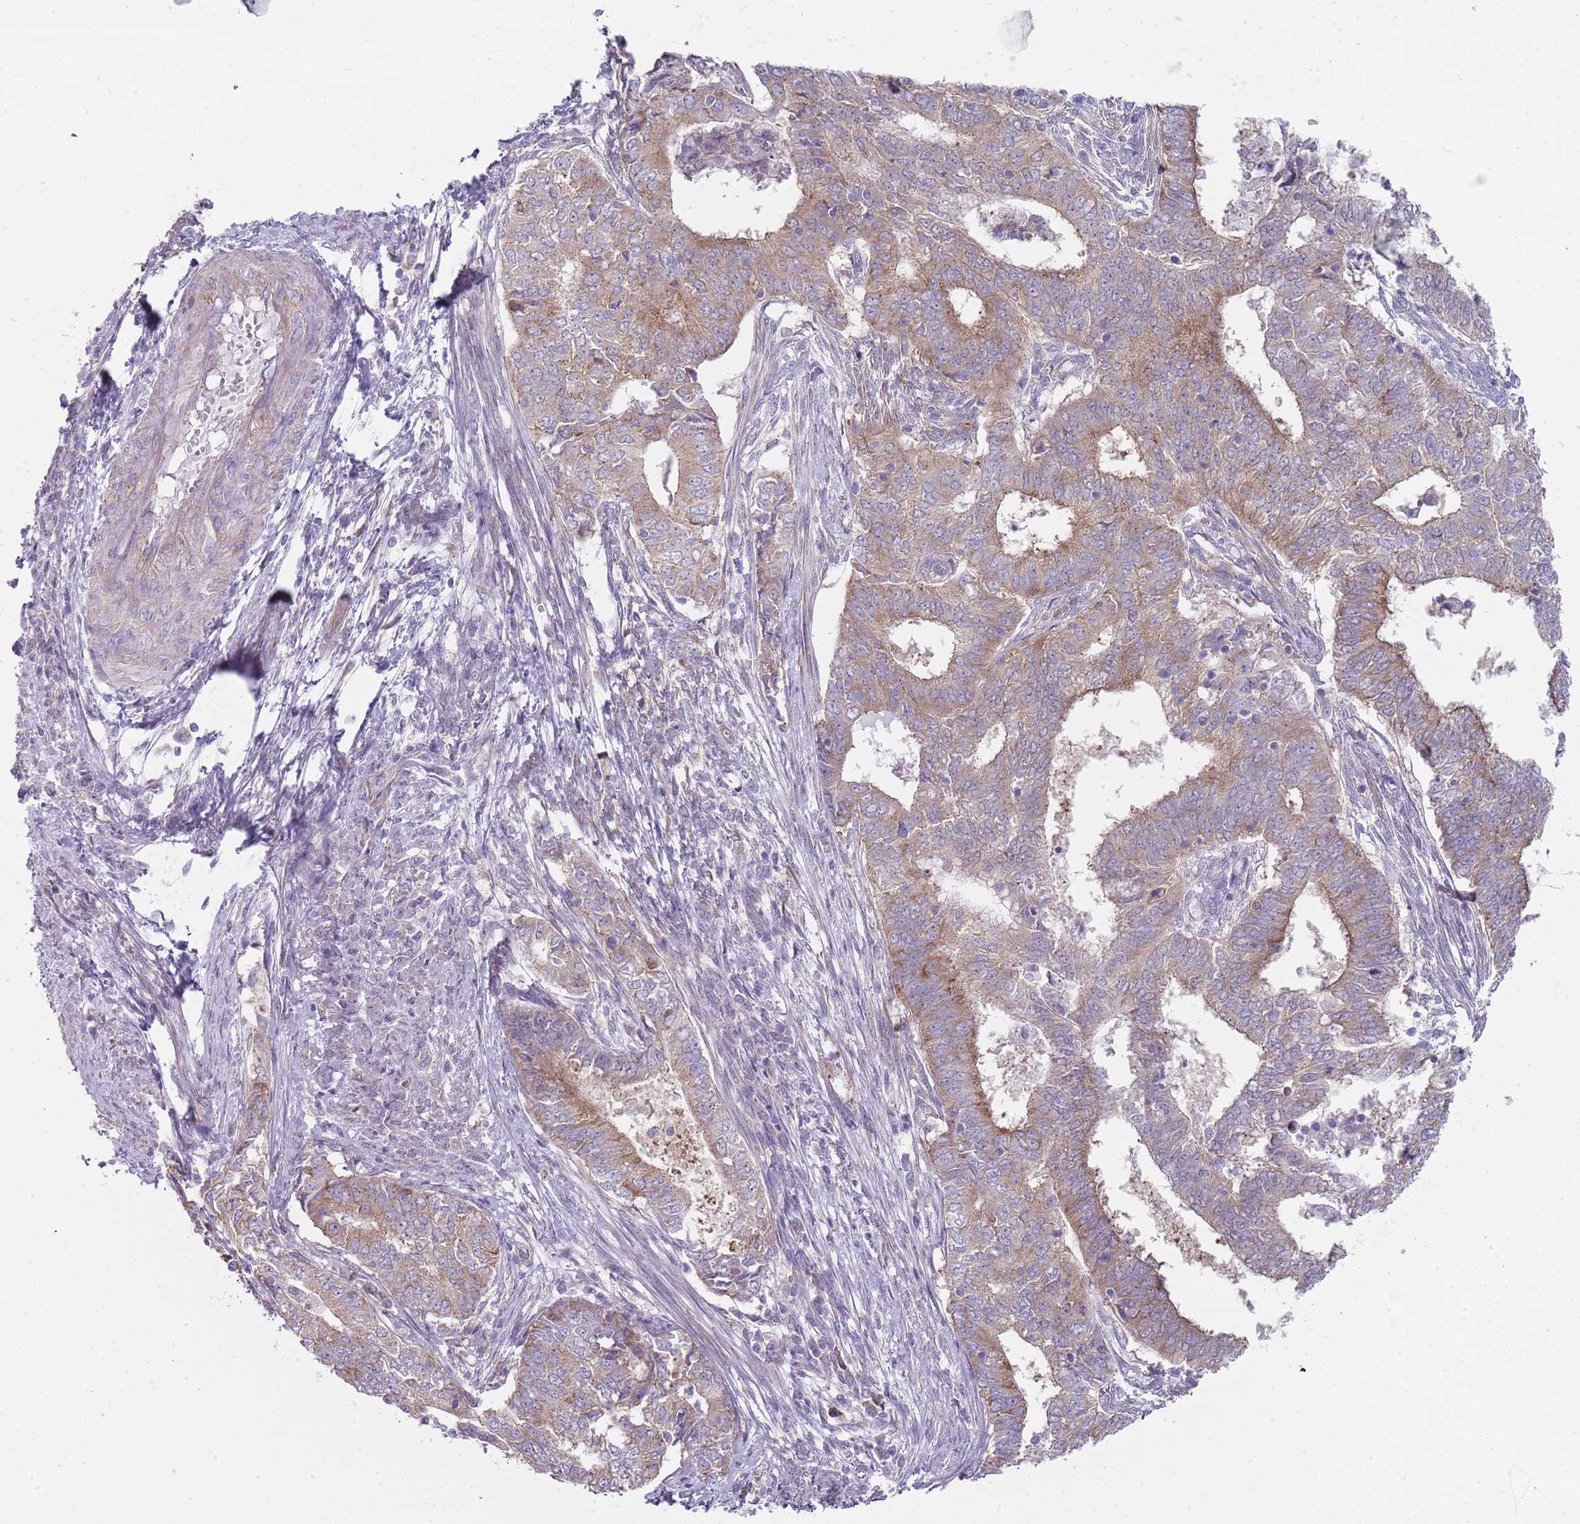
{"staining": {"intensity": "moderate", "quantity": ">75%", "location": "cytoplasmic/membranous"}, "tissue": "endometrial cancer", "cell_type": "Tumor cells", "image_type": "cancer", "snomed": [{"axis": "morphology", "description": "Adenocarcinoma, NOS"}, {"axis": "topography", "description": "Endometrium"}], "caption": "Immunohistochemical staining of human endometrial cancer shows moderate cytoplasmic/membranous protein staining in approximately >75% of tumor cells.", "gene": "SLC26A6", "patient": {"sex": "female", "age": 62}}